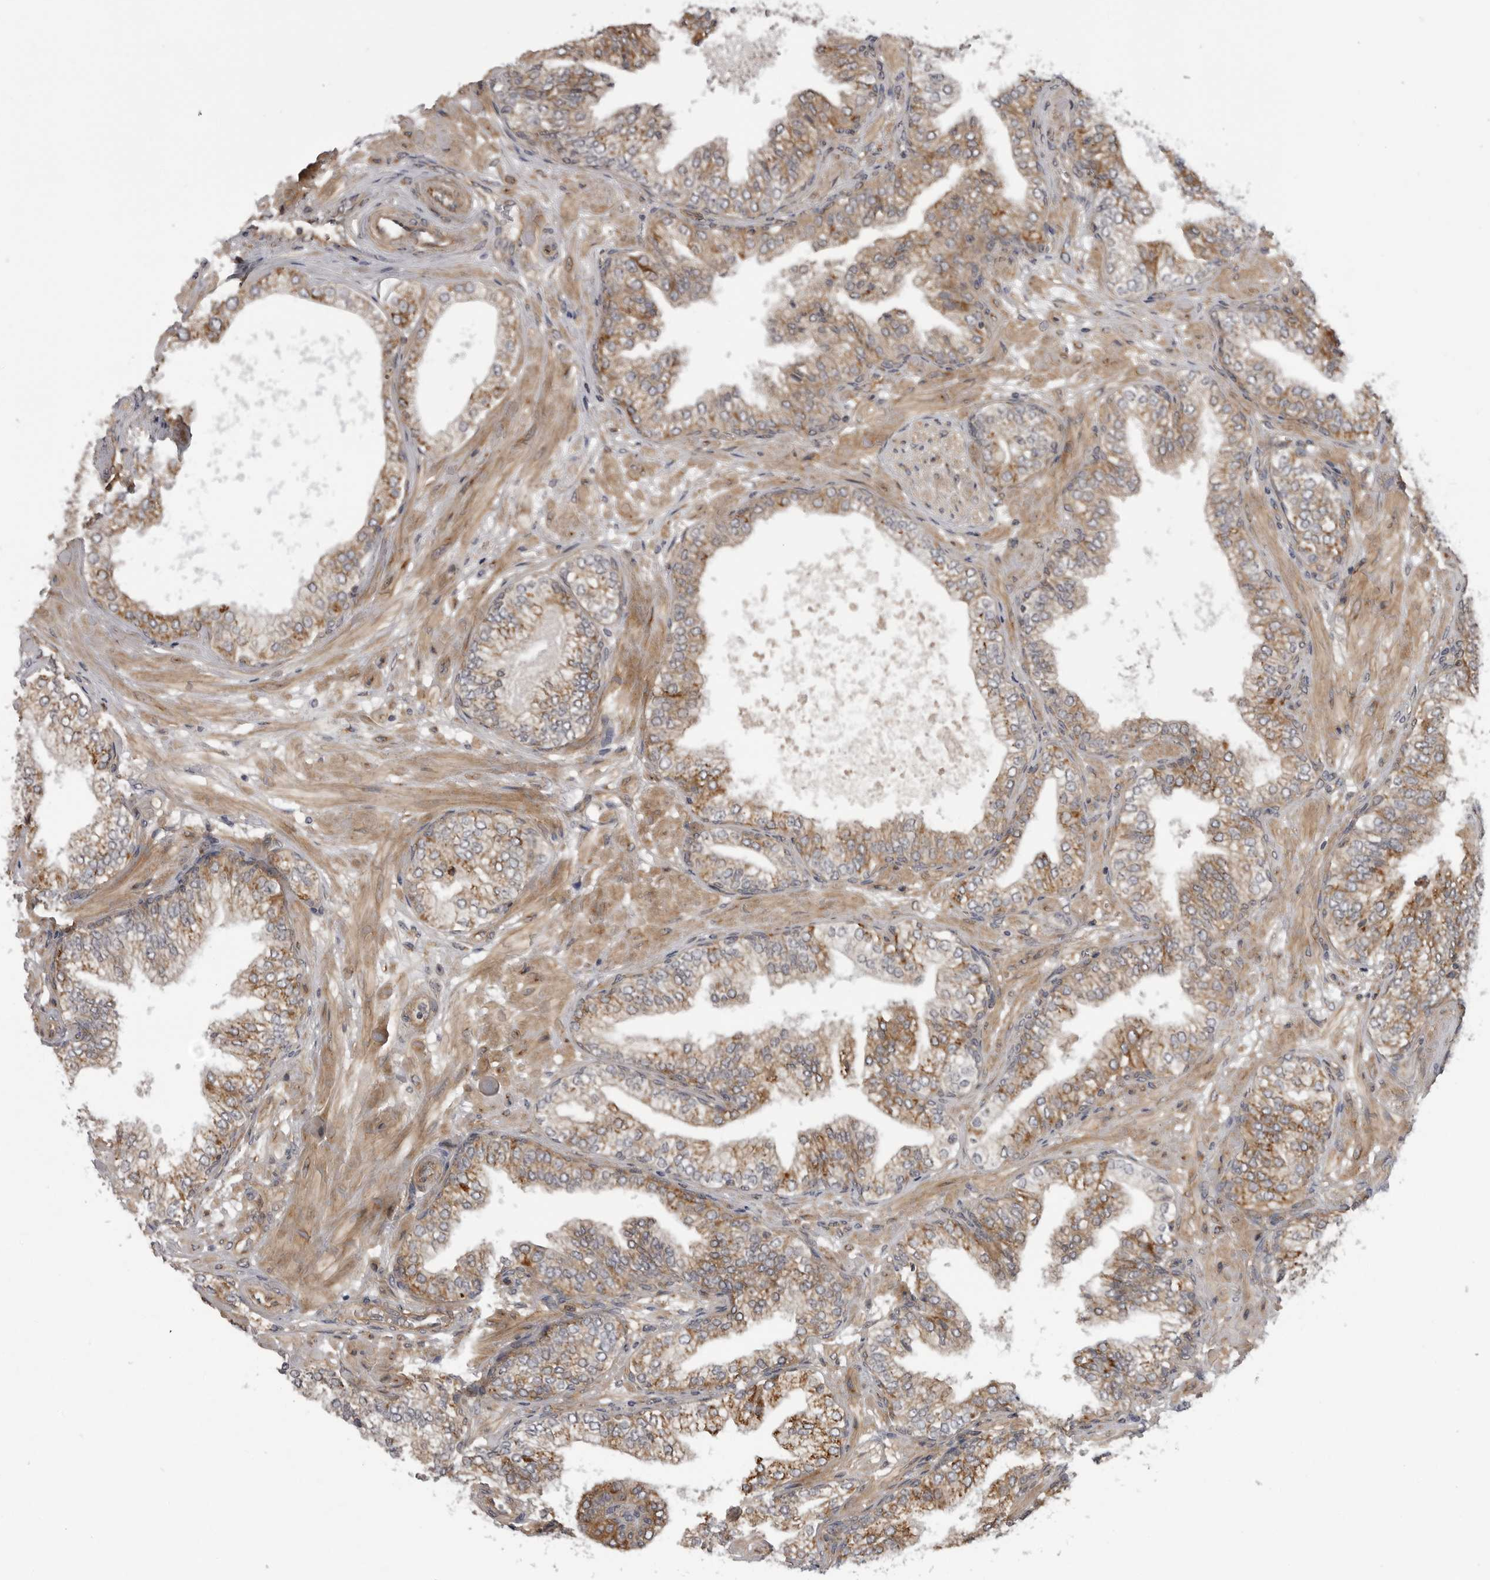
{"staining": {"intensity": "moderate", "quantity": ">75%", "location": "cytoplasmic/membranous"}, "tissue": "prostate cancer", "cell_type": "Tumor cells", "image_type": "cancer", "snomed": [{"axis": "morphology", "description": "Adenocarcinoma, High grade"}, {"axis": "topography", "description": "Prostate"}], "caption": "Prostate high-grade adenocarcinoma stained with DAB (3,3'-diaminobenzidine) IHC exhibits medium levels of moderate cytoplasmic/membranous staining in about >75% of tumor cells.", "gene": "LRRC45", "patient": {"sex": "male", "age": 59}}